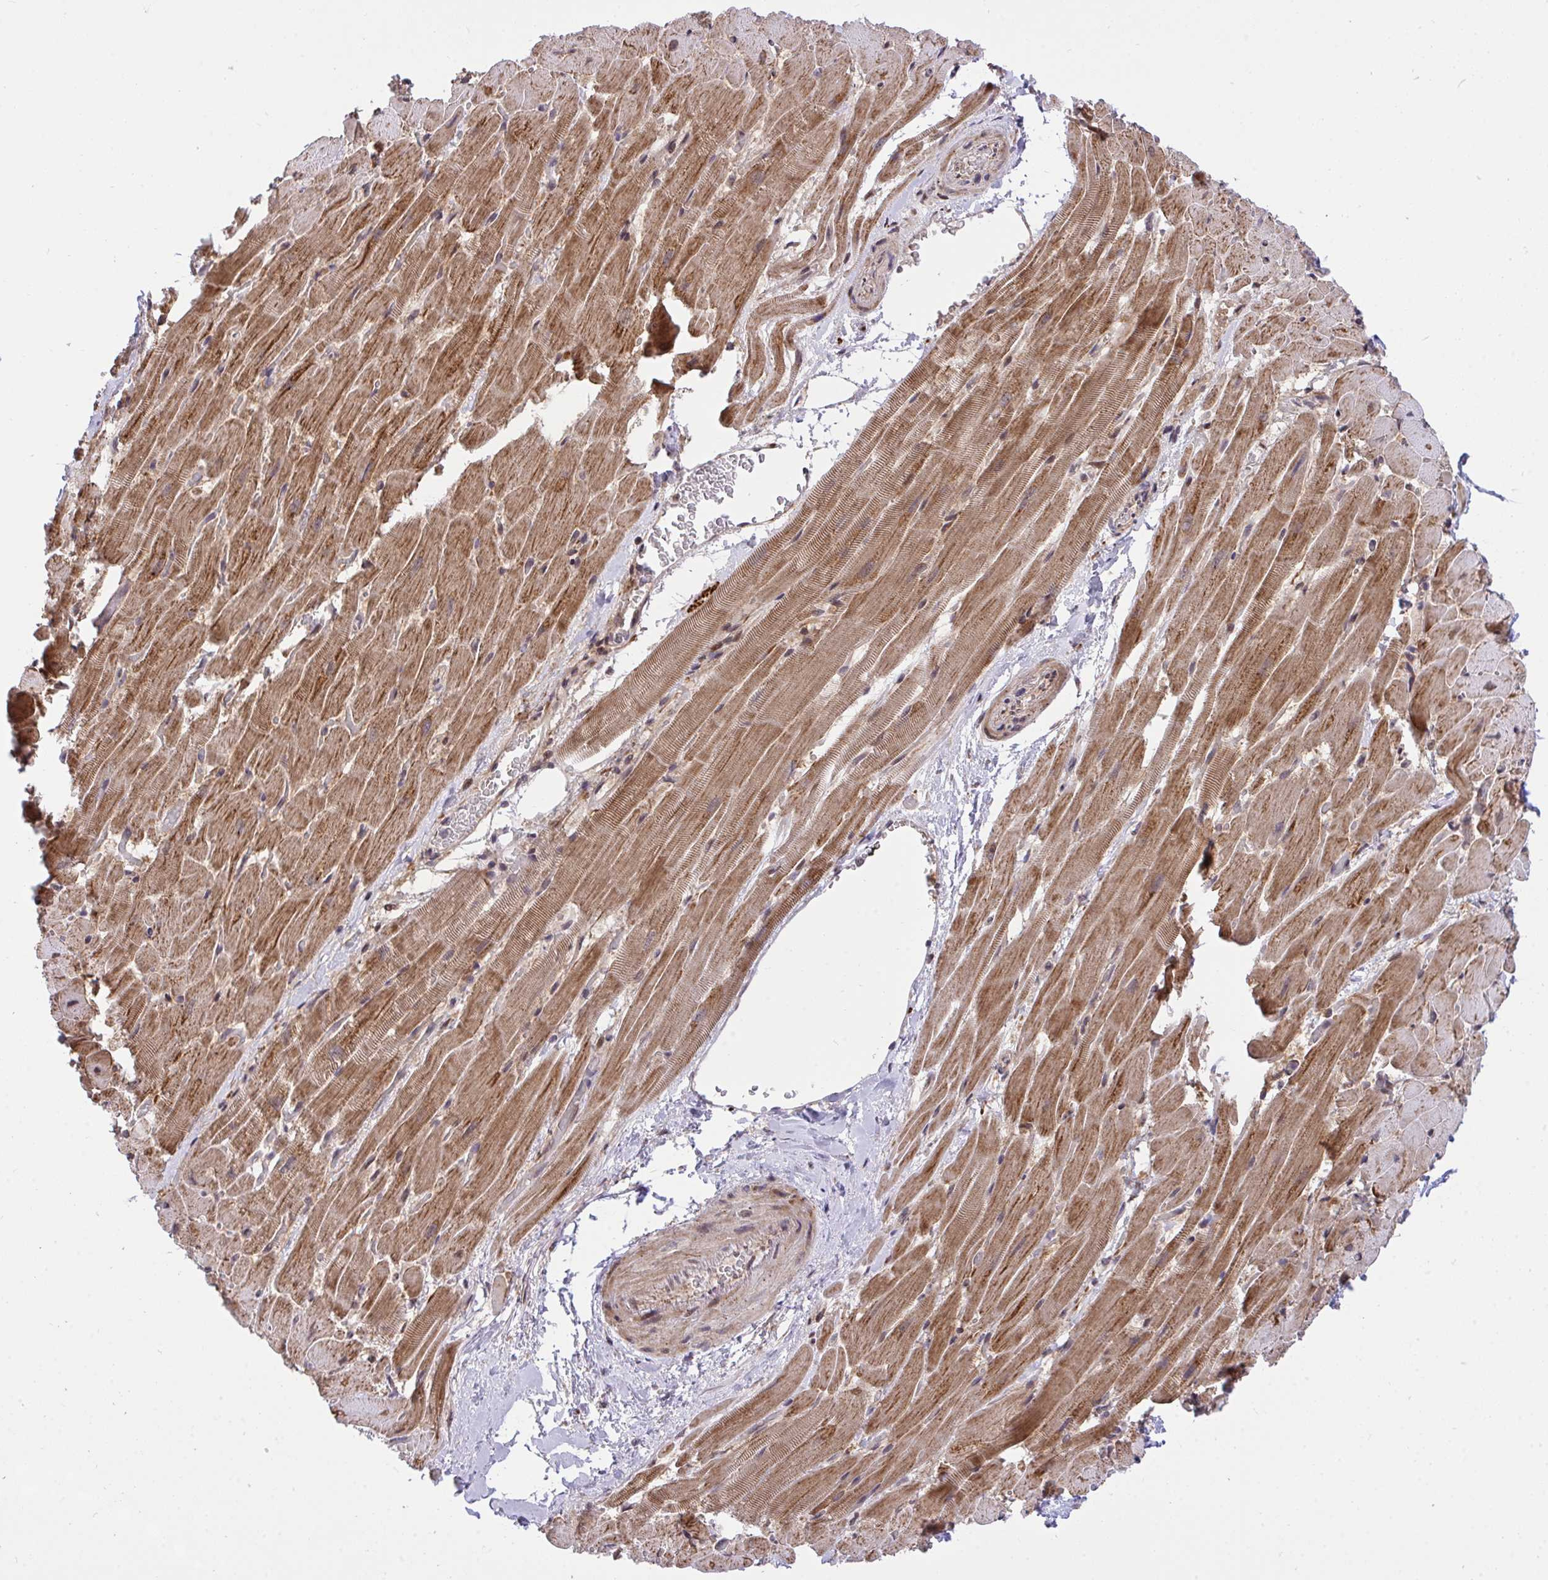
{"staining": {"intensity": "moderate", "quantity": ">75%", "location": "cytoplasmic/membranous"}, "tissue": "heart muscle", "cell_type": "Cardiomyocytes", "image_type": "normal", "snomed": [{"axis": "morphology", "description": "Normal tissue, NOS"}, {"axis": "topography", "description": "Heart"}], "caption": "DAB immunohistochemical staining of normal human heart muscle reveals moderate cytoplasmic/membranous protein expression in approximately >75% of cardiomyocytes.", "gene": "ERI1", "patient": {"sex": "male", "age": 37}}